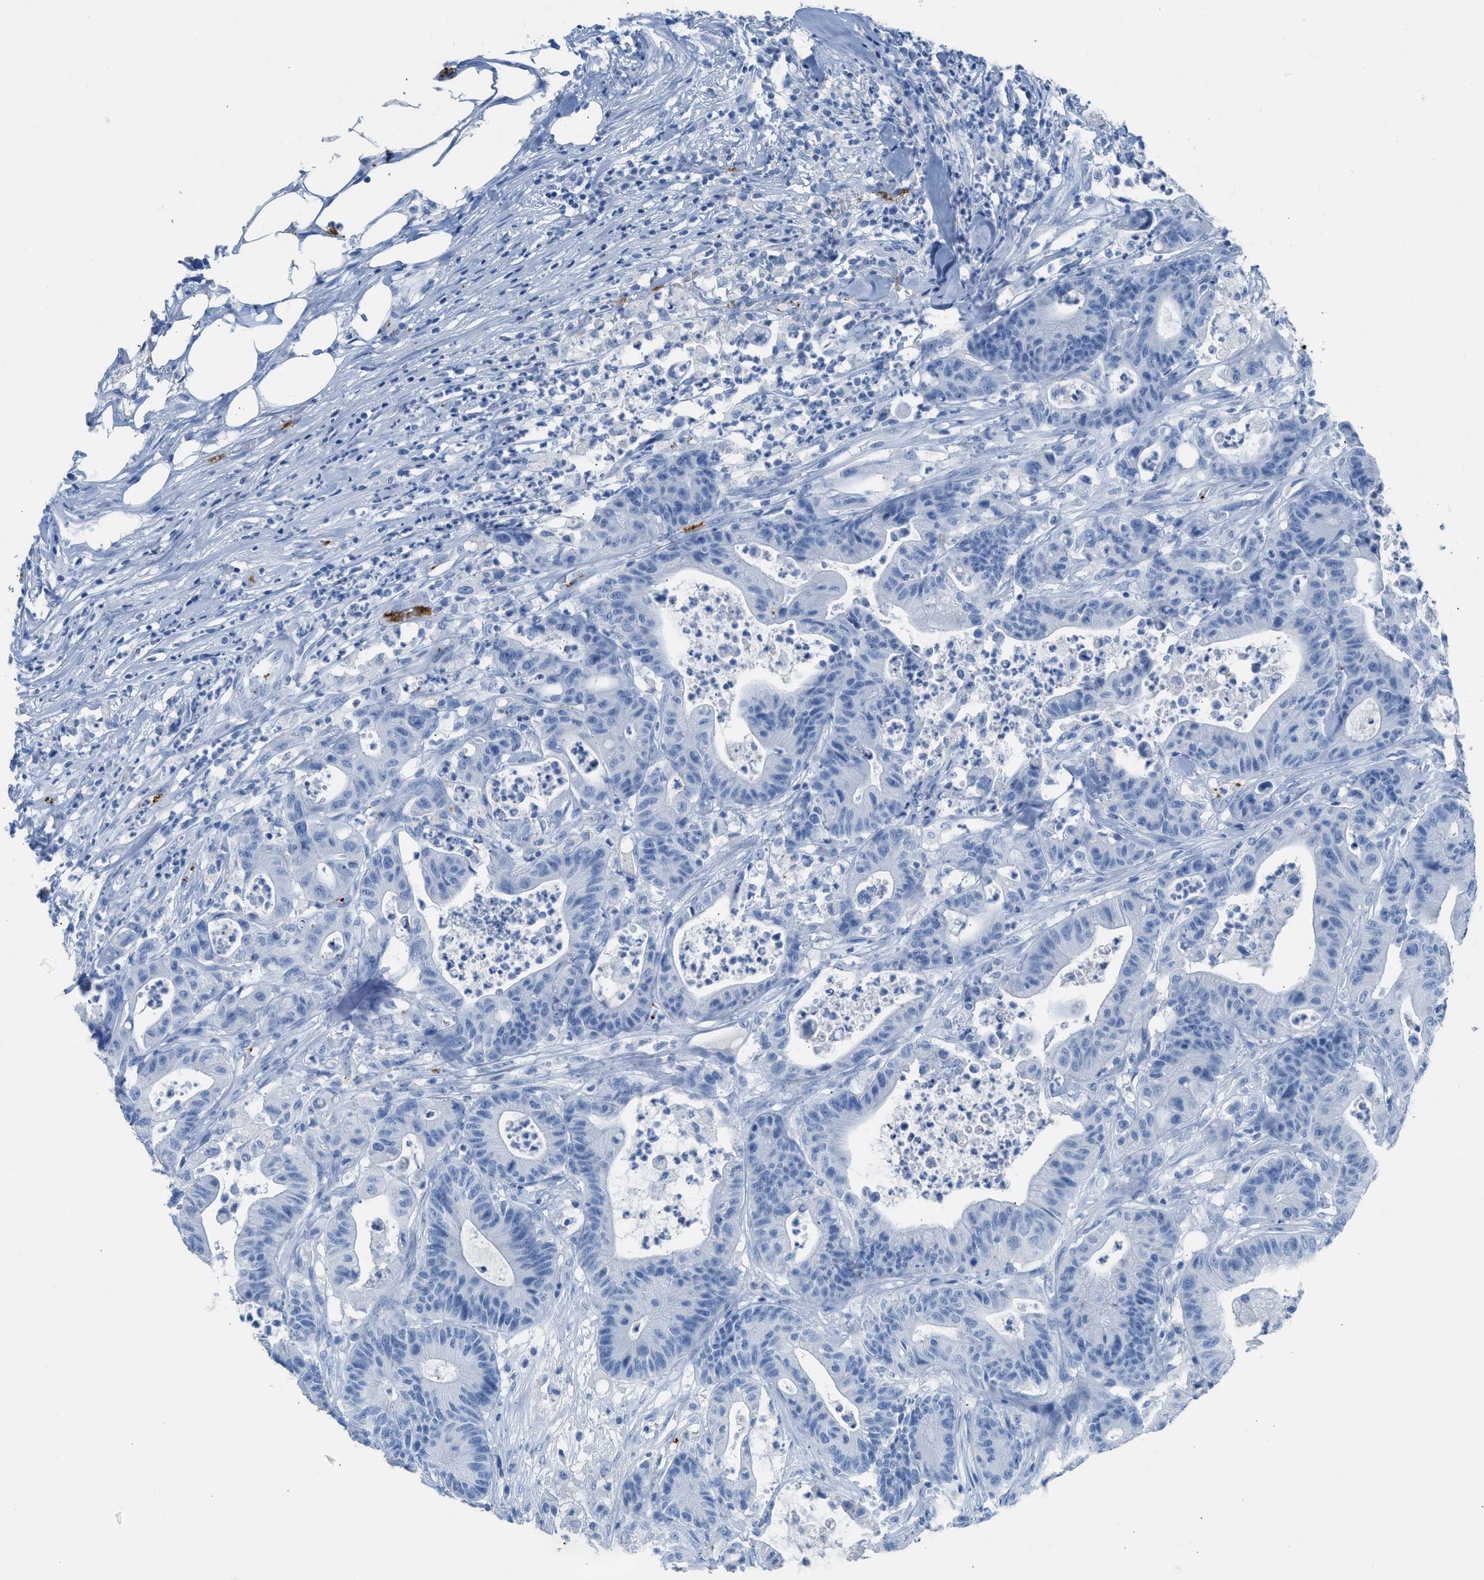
{"staining": {"intensity": "negative", "quantity": "none", "location": "none"}, "tissue": "colorectal cancer", "cell_type": "Tumor cells", "image_type": "cancer", "snomed": [{"axis": "morphology", "description": "Adenocarcinoma, NOS"}, {"axis": "topography", "description": "Colon"}], "caption": "Immunohistochemistry image of neoplastic tissue: colorectal cancer (adenocarcinoma) stained with DAB (3,3'-diaminobenzidine) demonstrates no significant protein positivity in tumor cells.", "gene": "FAIM2", "patient": {"sex": "female", "age": 84}}